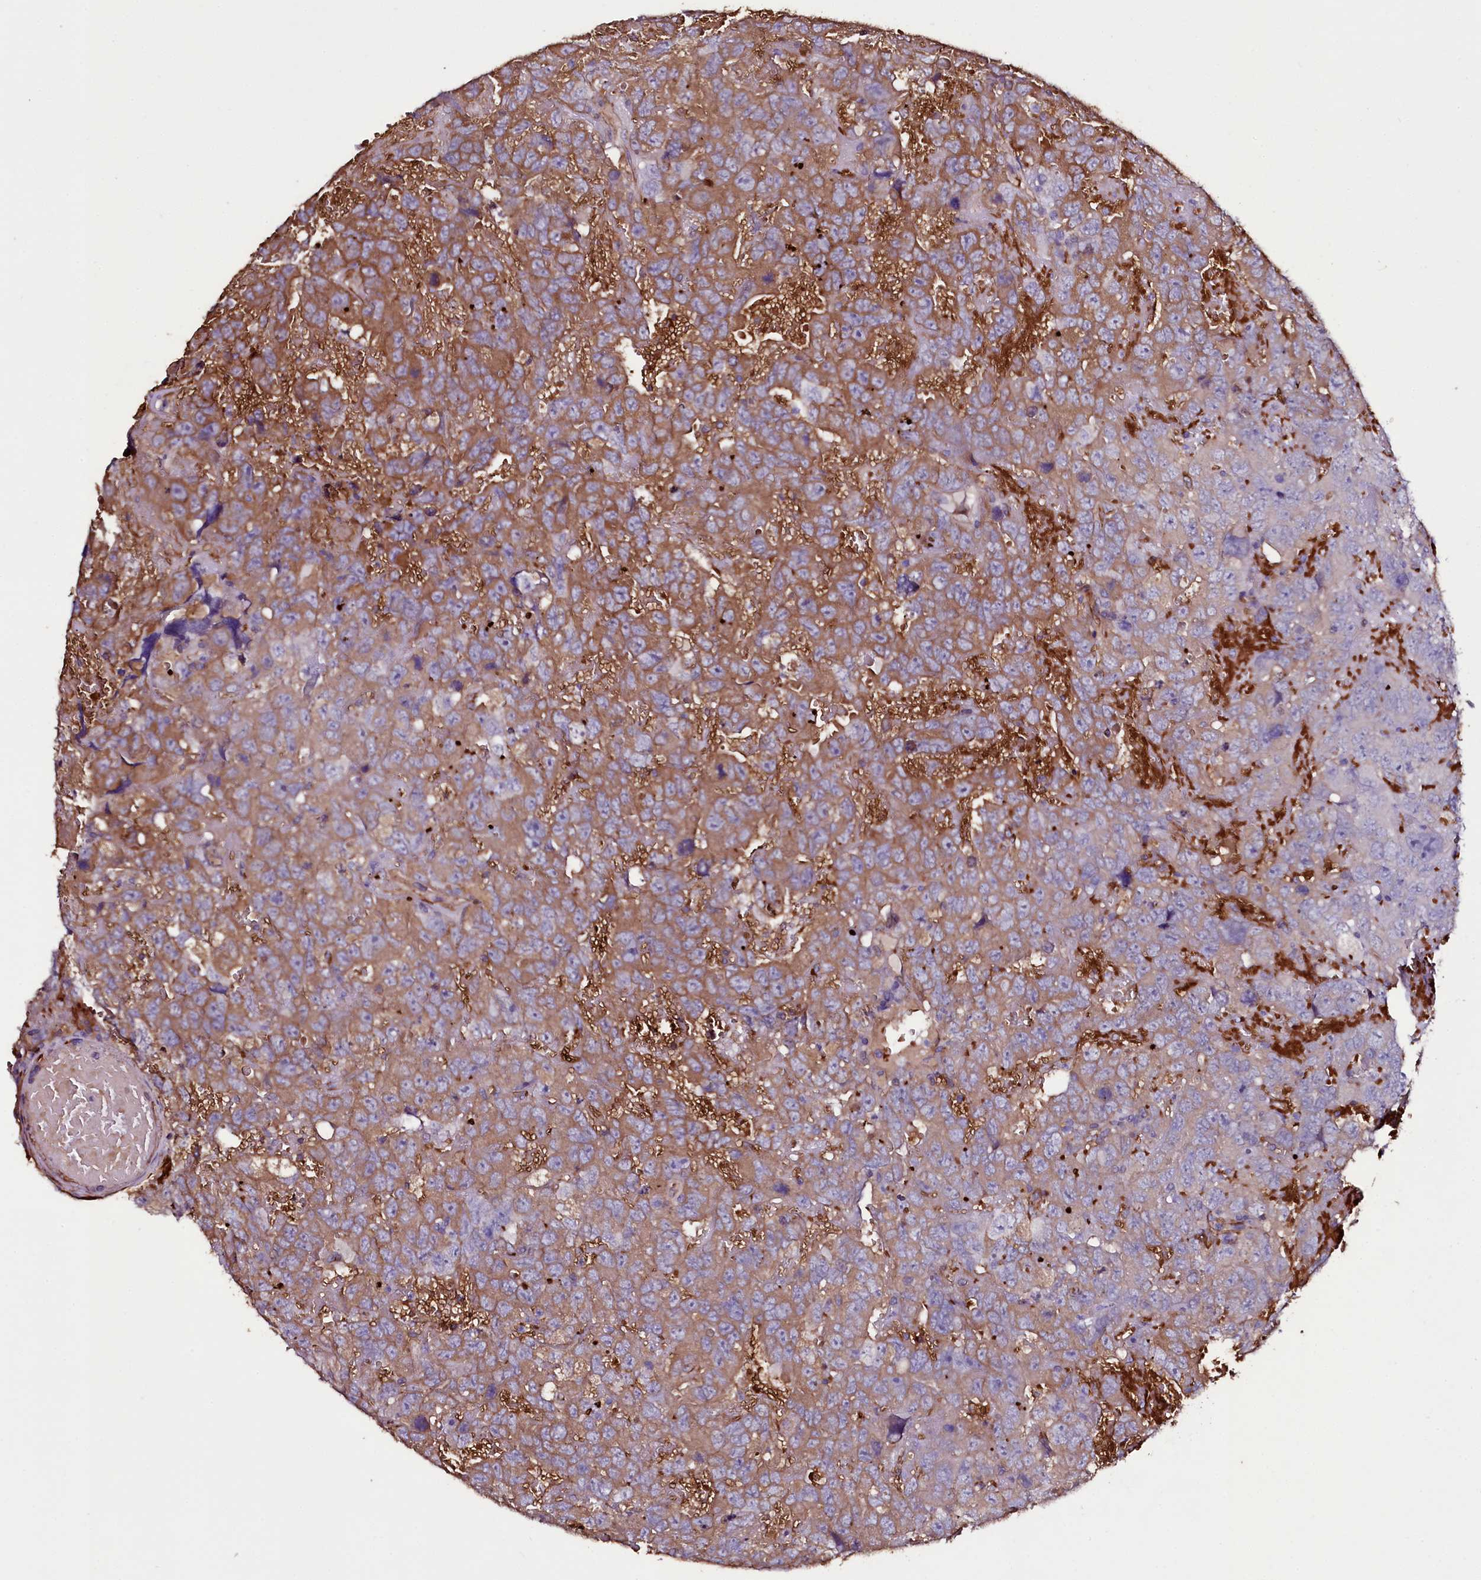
{"staining": {"intensity": "moderate", "quantity": ">75%", "location": "cytoplasmic/membranous"}, "tissue": "testis cancer", "cell_type": "Tumor cells", "image_type": "cancer", "snomed": [{"axis": "morphology", "description": "Carcinoma, Embryonal, NOS"}, {"axis": "topography", "description": "Testis"}], "caption": "Testis embryonal carcinoma tissue exhibits moderate cytoplasmic/membranous positivity in about >75% of tumor cells, visualized by immunohistochemistry.", "gene": "MEX3C", "patient": {"sex": "male", "age": 45}}